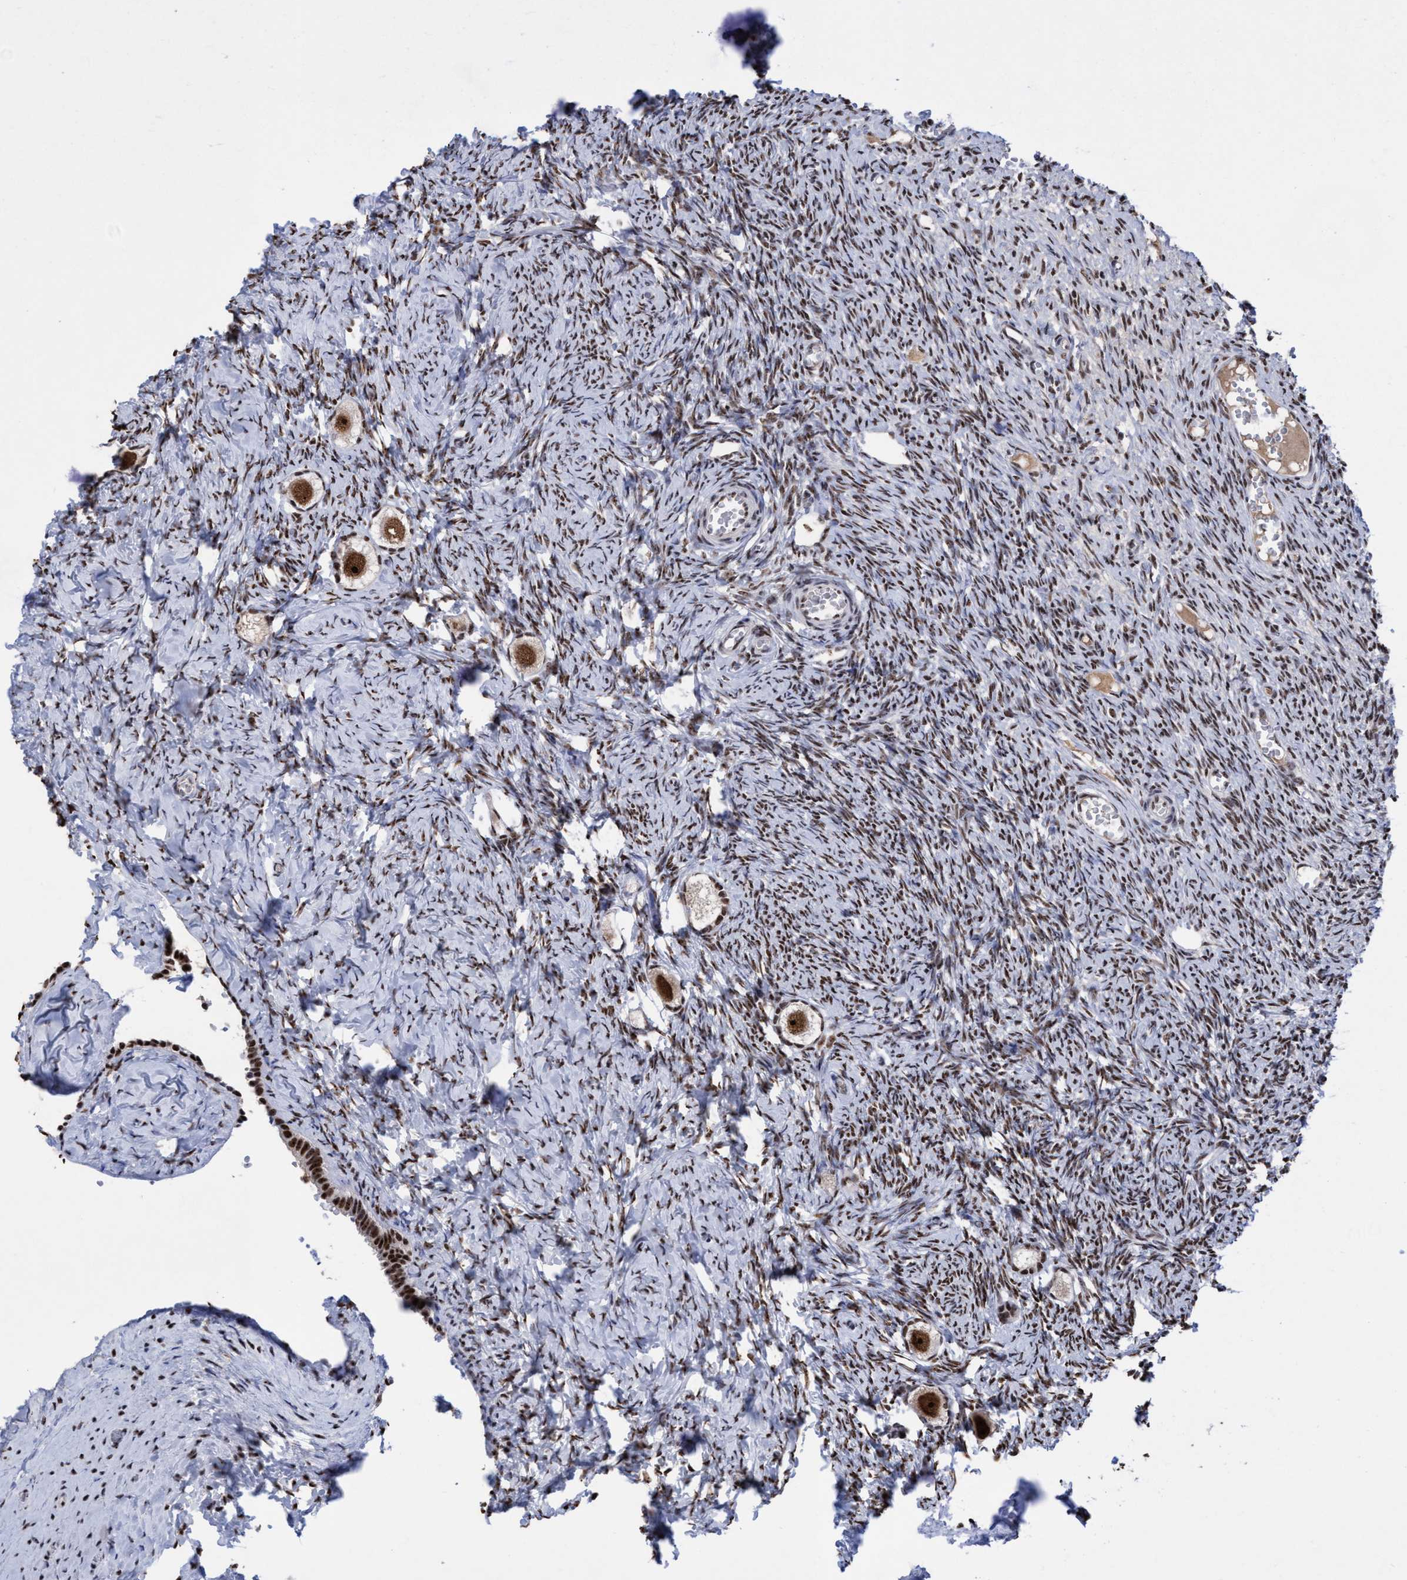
{"staining": {"intensity": "strong", "quantity": ">75%", "location": "nuclear"}, "tissue": "ovary", "cell_type": "Follicle cells", "image_type": "normal", "snomed": [{"axis": "morphology", "description": "Normal tissue, NOS"}, {"axis": "topography", "description": "Ovary"}], "caption": "Unremarkable ovary reveals strong nuclear staining in approximately >75% of follicle cells.", "gene": "EFCAB10", "patient": {"sex": "female", "age": 27}}